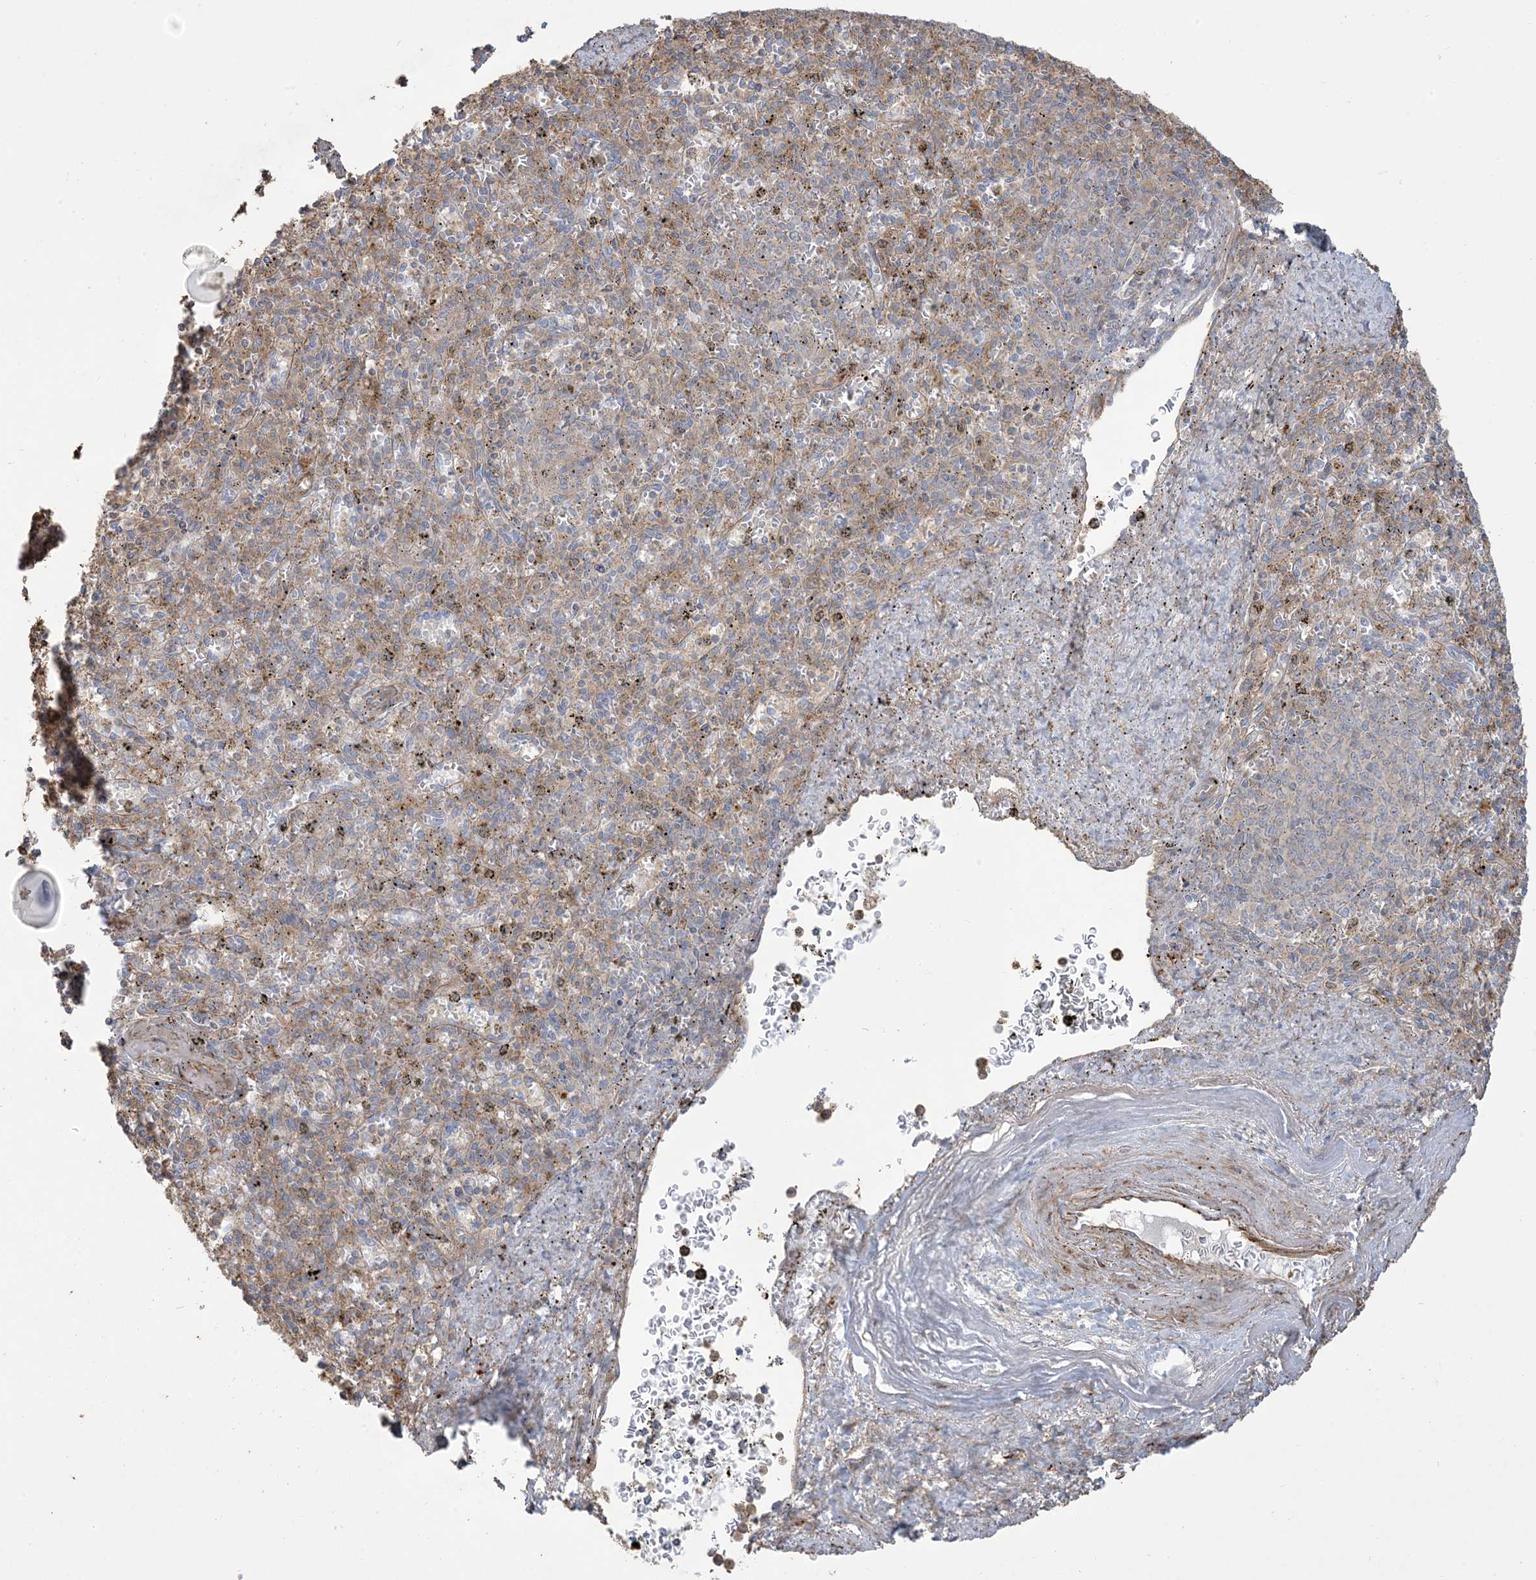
{"staining": {"intensity": "moderate", "quantity": "<25%", "location": "cytoplasmic/membranous"}, "tissue": "spleen", "cell_type": "Cells in red pulp", "image_type": "normal", "snomed": [{"axis": "morphology", "description": "Normal tissue, NOS"}, {"axis": "topography", "description": "Spleen"}], "caption": "Immunohistochemistry photomicrograph of normal spleen stained for a protein (brown), which demonstrates low levels of moderate cytoplasmic/membranous expression in about <25% of cells in red pulp.", "gene": "KLHL18", "patient": {"sex": "male", "age": 72}}